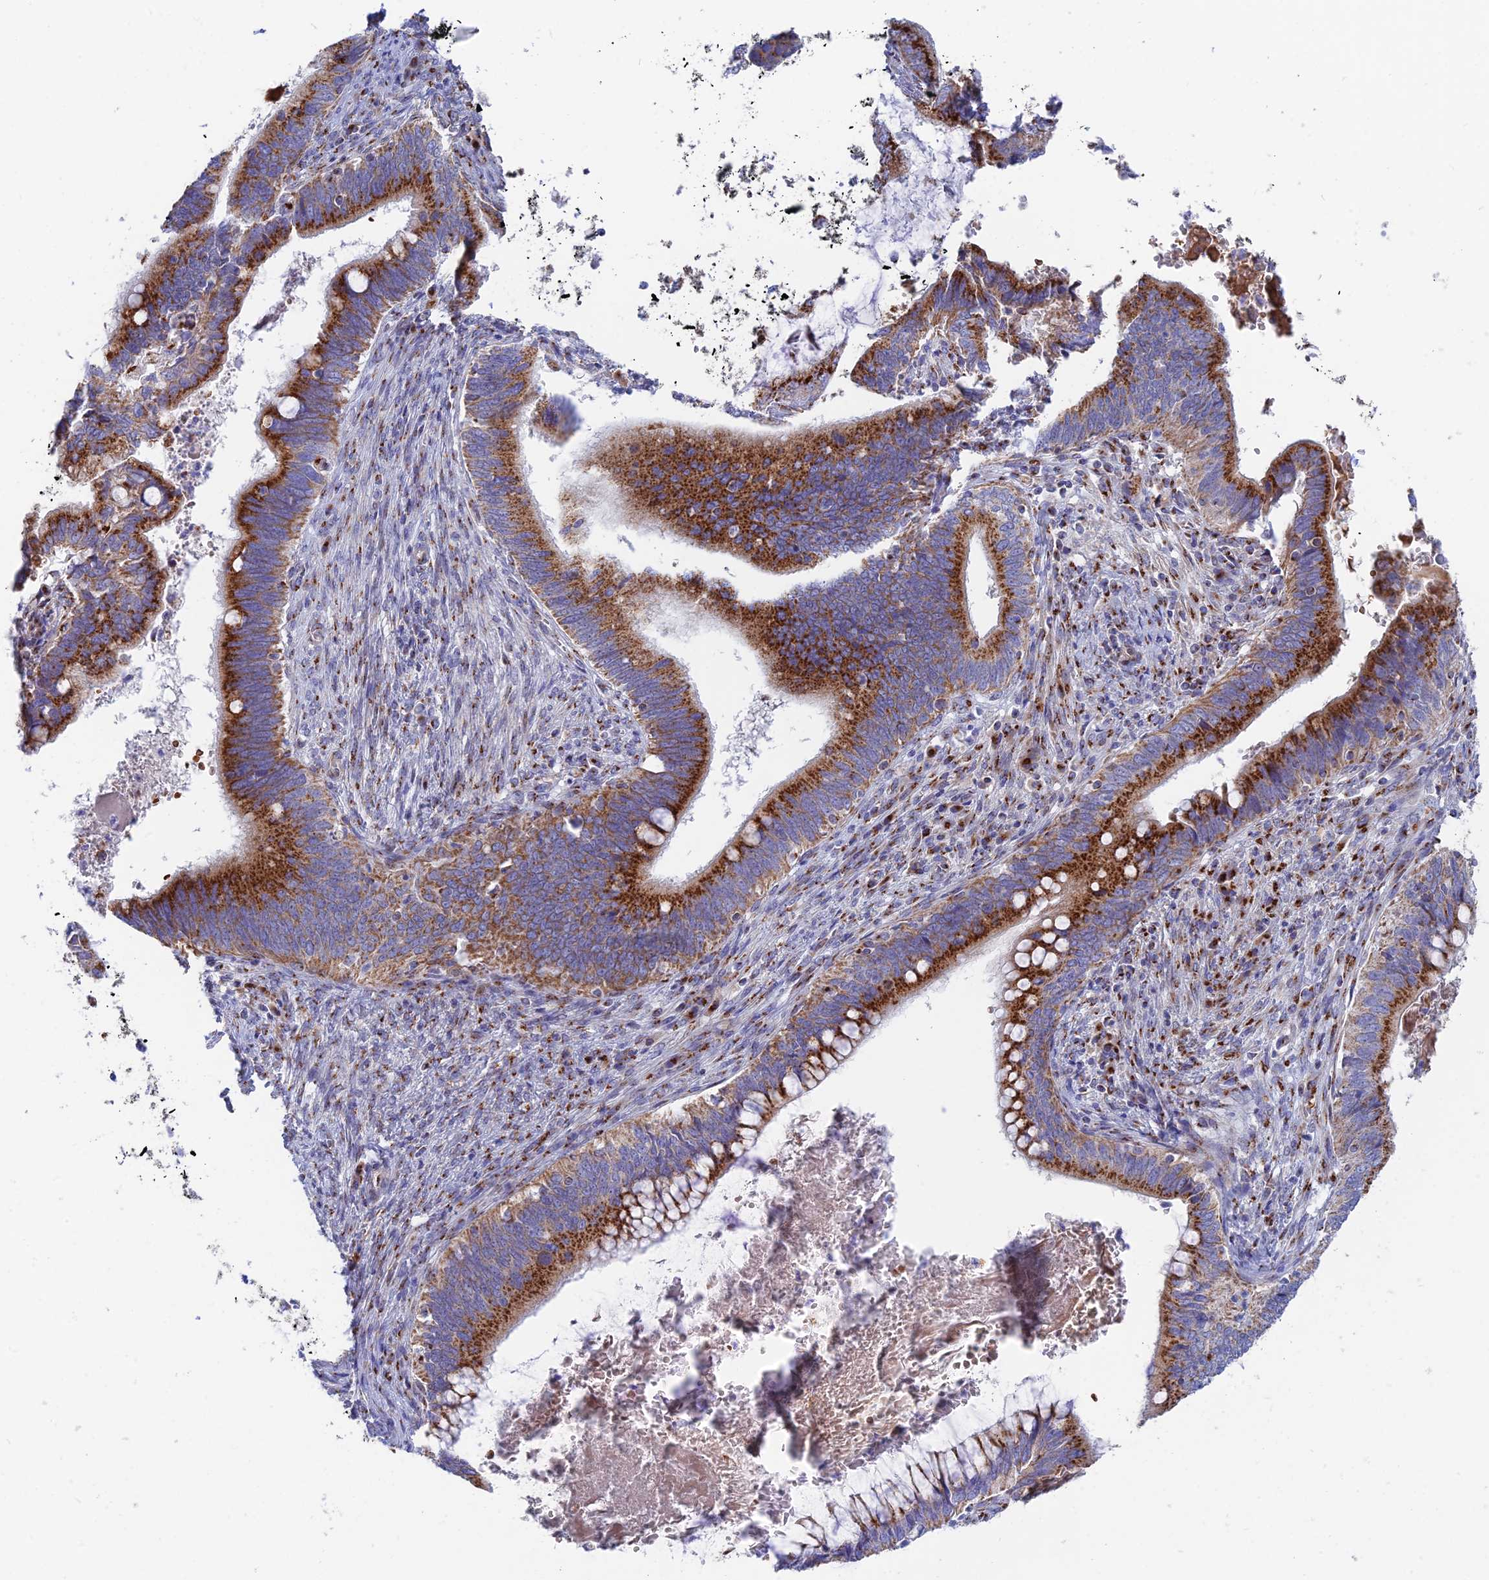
{"staining": {"intensity": "strong", "quantity": ">75%", "location": "cytoplasmic/membranous"}, "tissue": "cervical cancer", "cell_type": "Tumor cells", "image_type": "cancer", "snomed": [{"axis": "morphology", "description": "Adenocarcinoma, NOS"}, {"axis": "topography", "description": "Cervix"}], "caption": "Human cervical adenocarcinoma stained with a brown dye demonstrates strong cytoplasmic/membranous positive expression in approximately >75% of tumor cells.", "gene": "HS2ST1", "patient": {"sex": "female", "age": 42}}